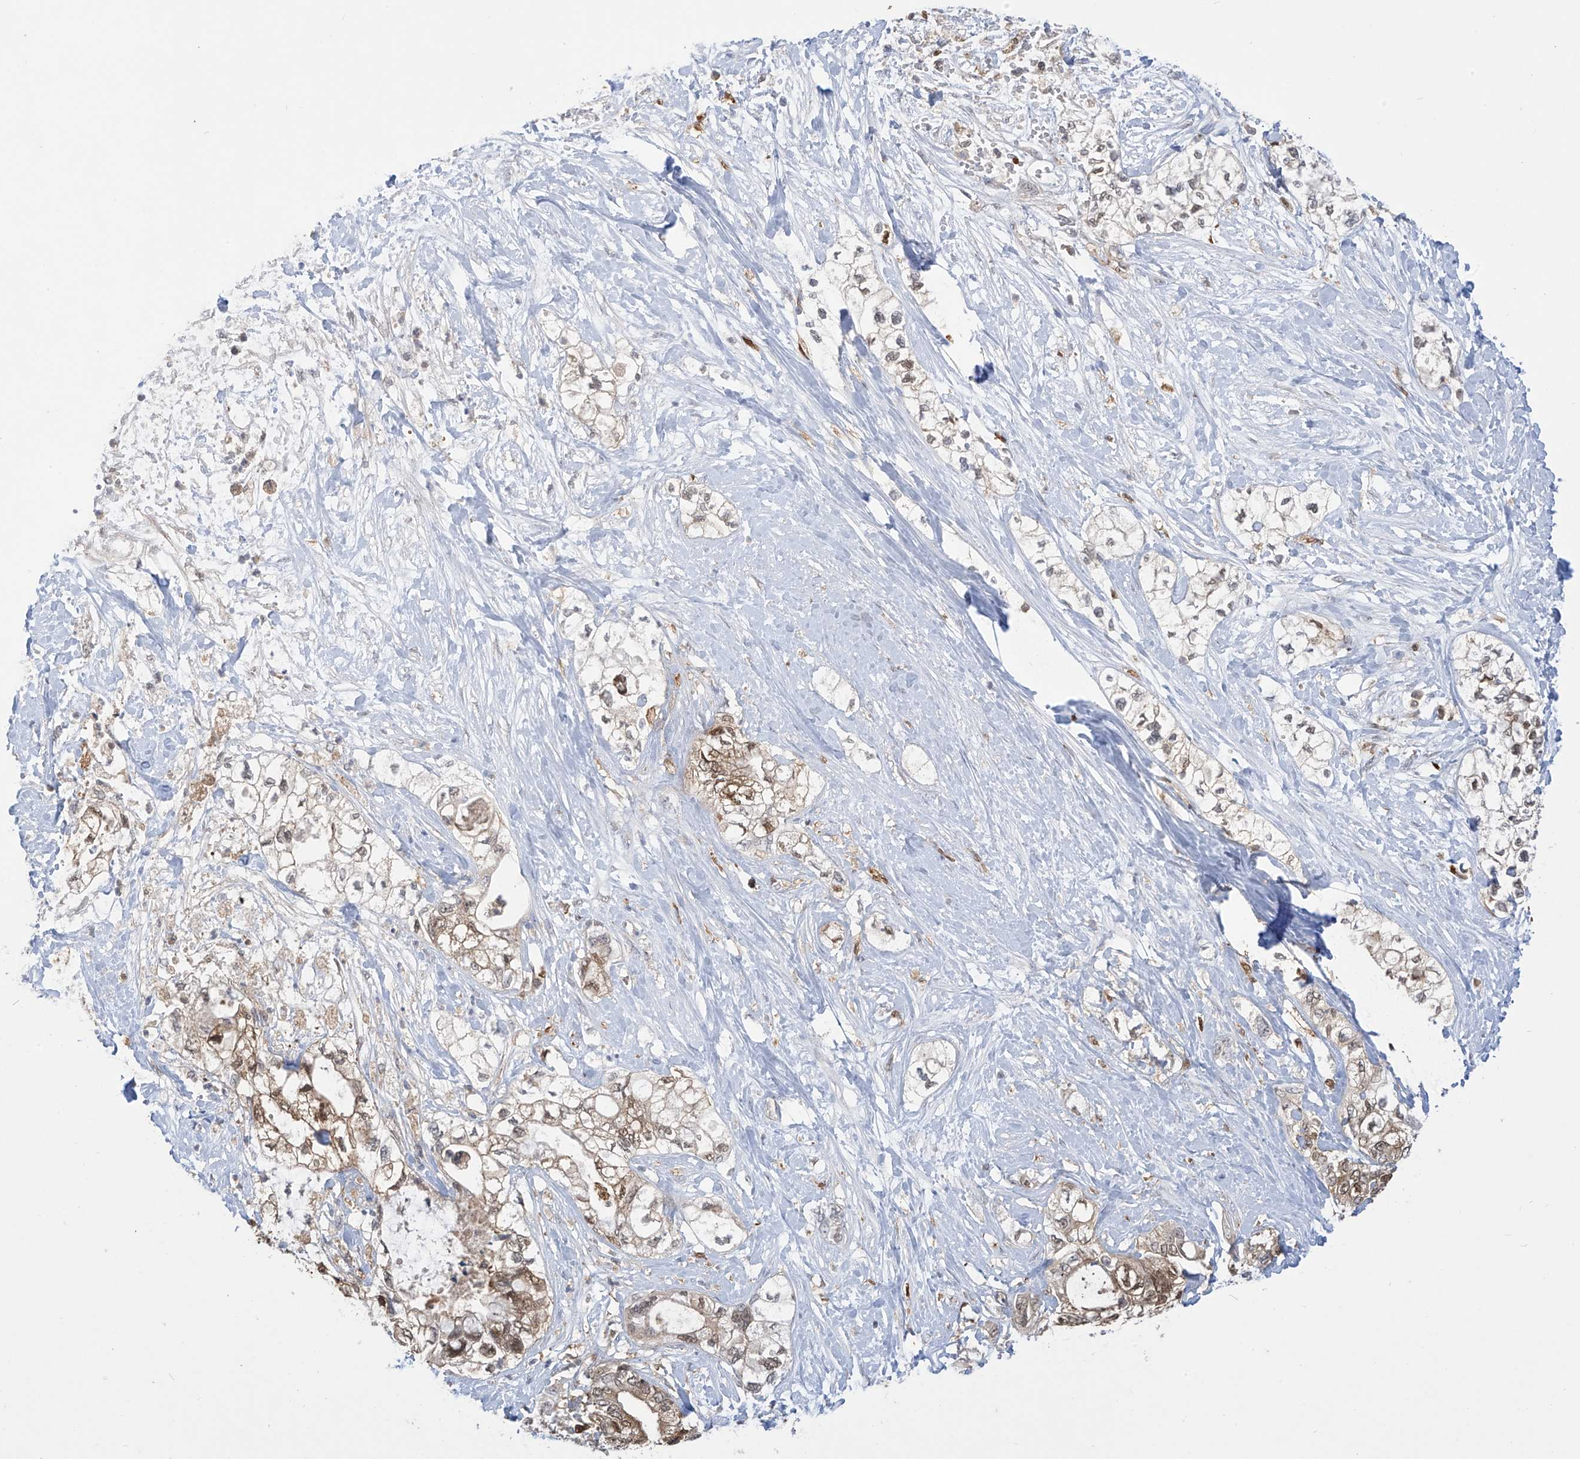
{"staining": {"intensity": "moderate", "quantity": "25%-75%", "location": "cytoplasmic/membranous,nuclear"}, "tissue": "pancreatic cancer", "cell_type": "Tumor cells", "image_type": "cancer", "snomed": [{"axis": "morphology", "description": "Adenocarcinoma, NOS"}, {"axis": "topography", "description": "Pancreas"}], "caption": "Immunohistochemistry (IHC) of human pancreatic cancer reveals medium levels of moderate cytoplasmic/membranous and nuclear positivity in approximately 25%-75% of tumor cells.", "gene": "IDH1", "patient": {"sex": "male", "age": 70}}